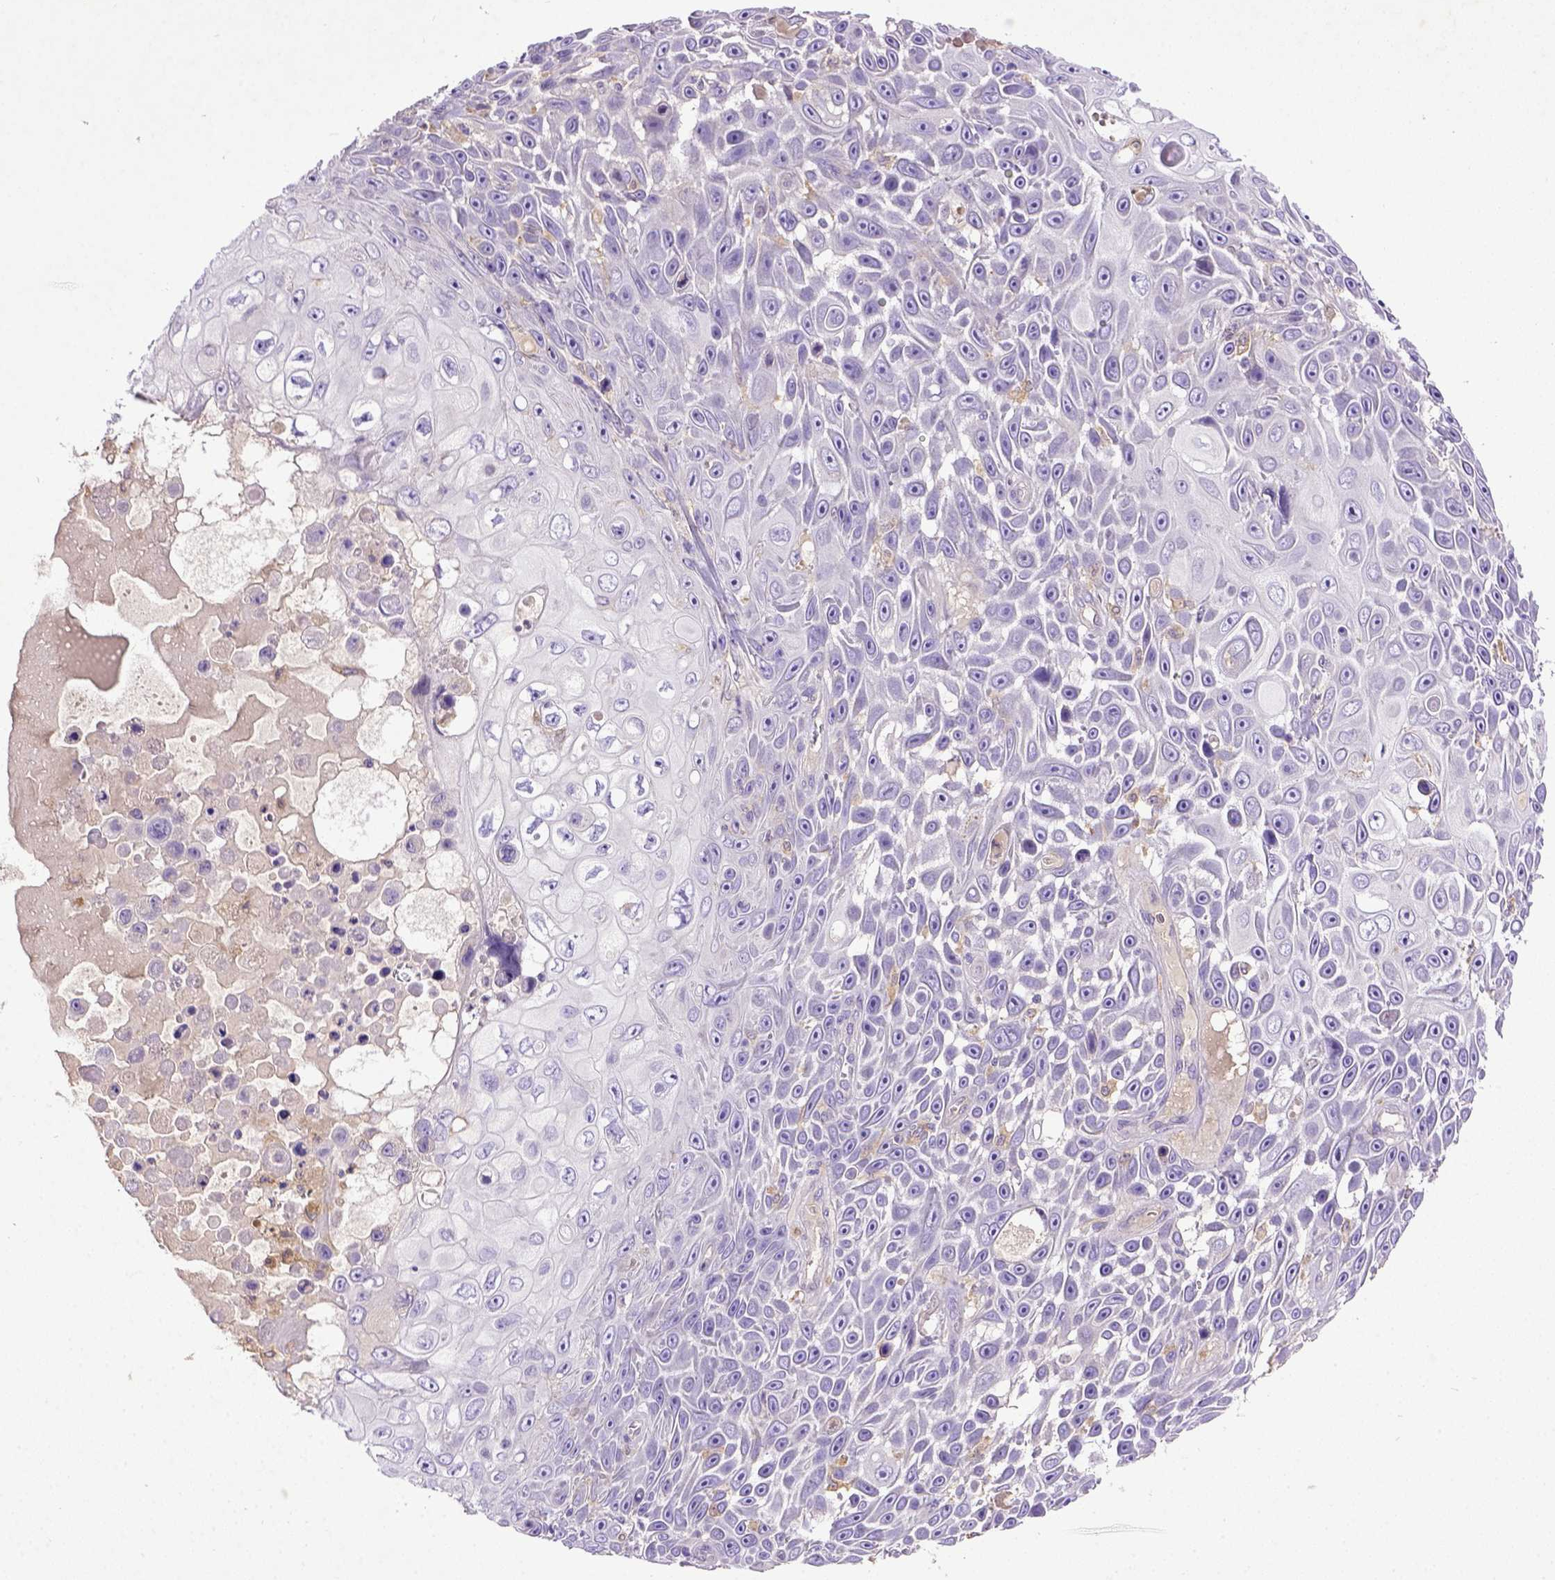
{"staining": {"intensity": "negative", "quantity": "none", "location": "none"}, "tissue": "skin cancer", "cell_type": "Tumor cells", "image_type": "cancer", "snomed": [{"axis": "morphology", "description": "Squamous cell carcinoma, NOS"}, {"axis": "topography", "description": "Skin"}], "caption": "An image of human skin squamous cell carcinoma is negative for staining in tumor cells. (DAB (3,3'-diaminobenzidine) immunohistochemistry visualized using brightfield microscopy, high magnification).", "gene": "DEPDC1B", "patient": {"sex": "male", "age": 82}}